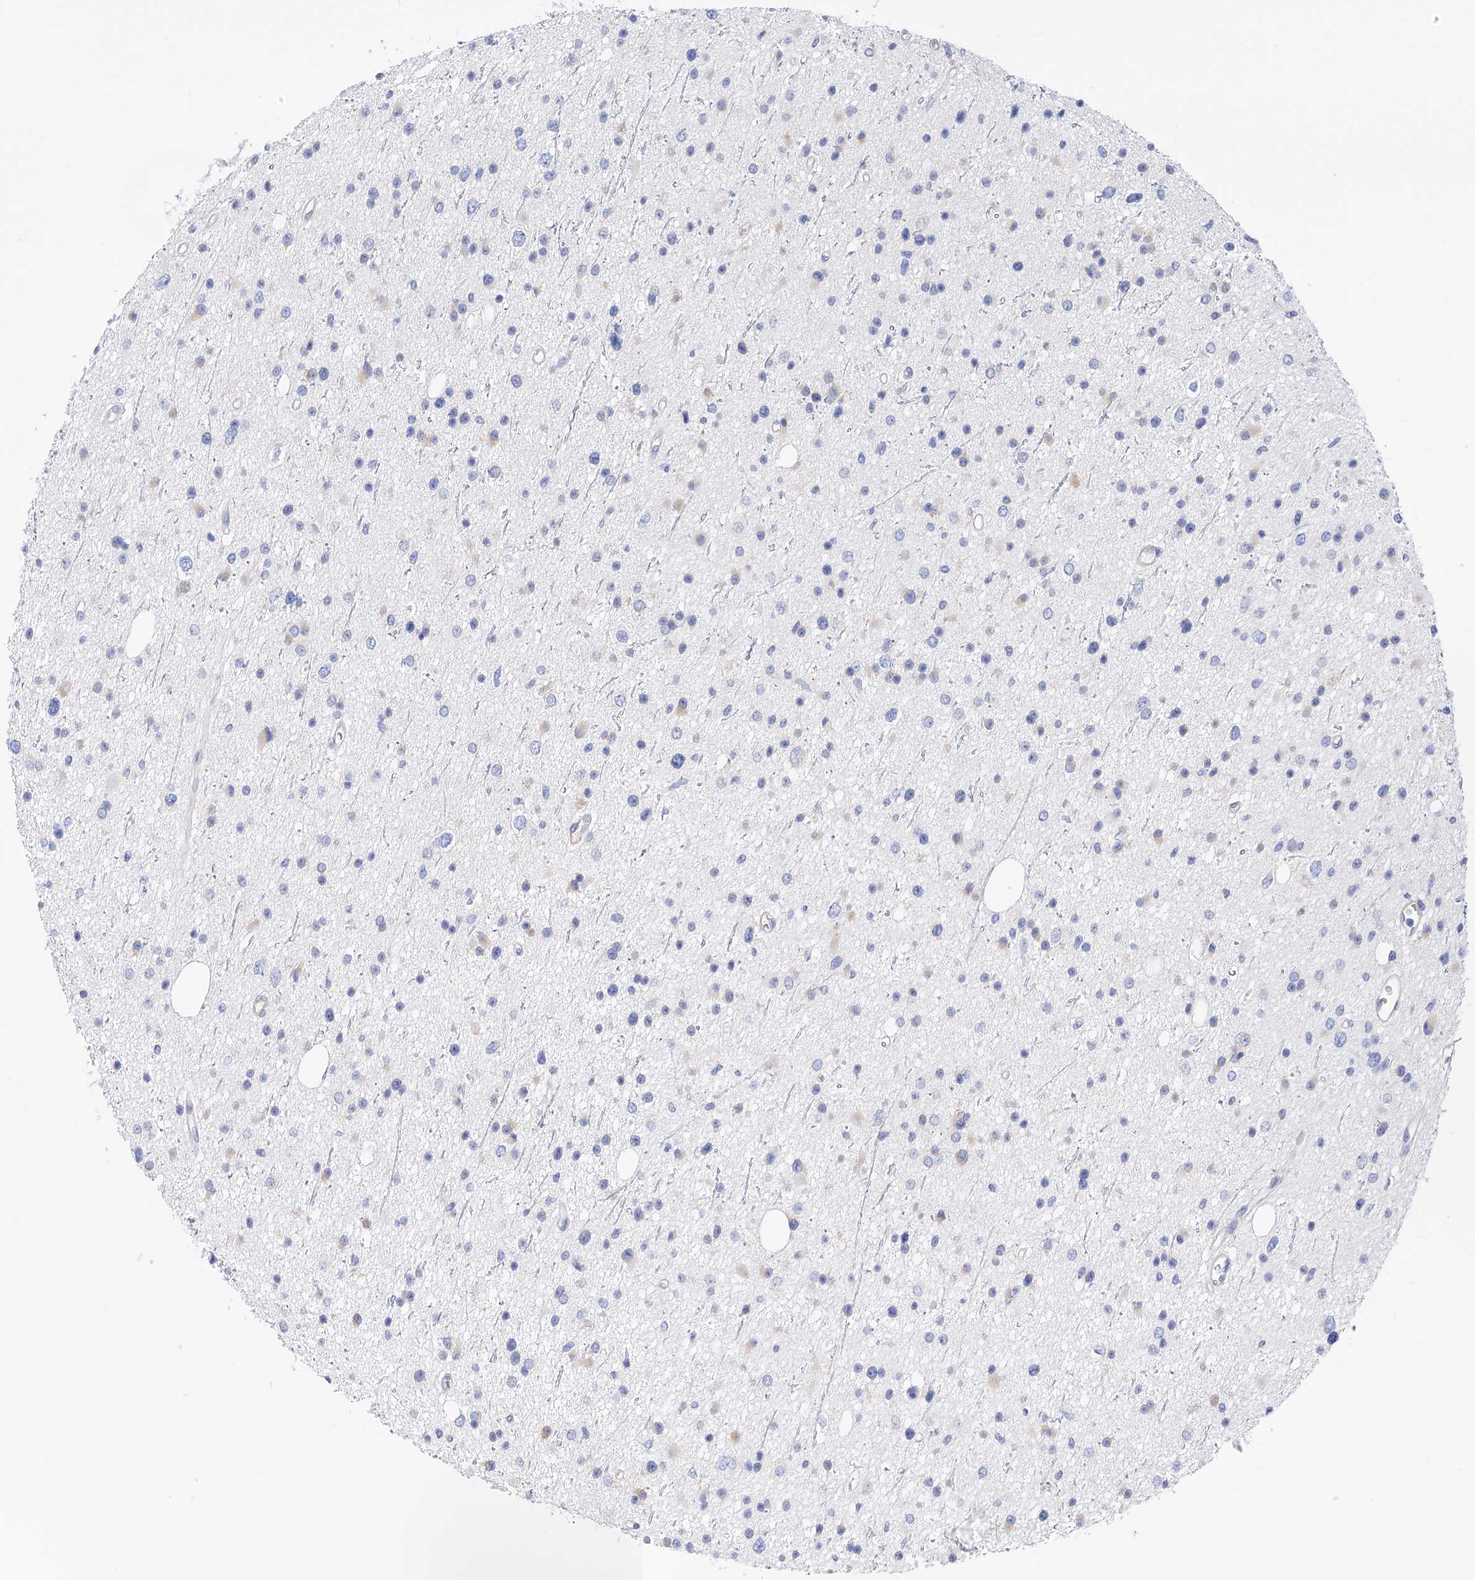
{"staining": {"intensity": "negative", "quantity": "none", "location": "none"}, "tissue": "glioma", "cell_type": "Tumor cells", "image_type": "cancer", "snomed": [{"axis": "morphology", "description": "Glioma, malignant, Low grade"}, {"axis": "topography", "description": "Cerebral cortex"}], "caption": "DAB immunohistochemical staining of human glioma shows no significant expression in tumor cells.", "gene": "PDIA5", "patient": {"sex": "female", "age": 39}}